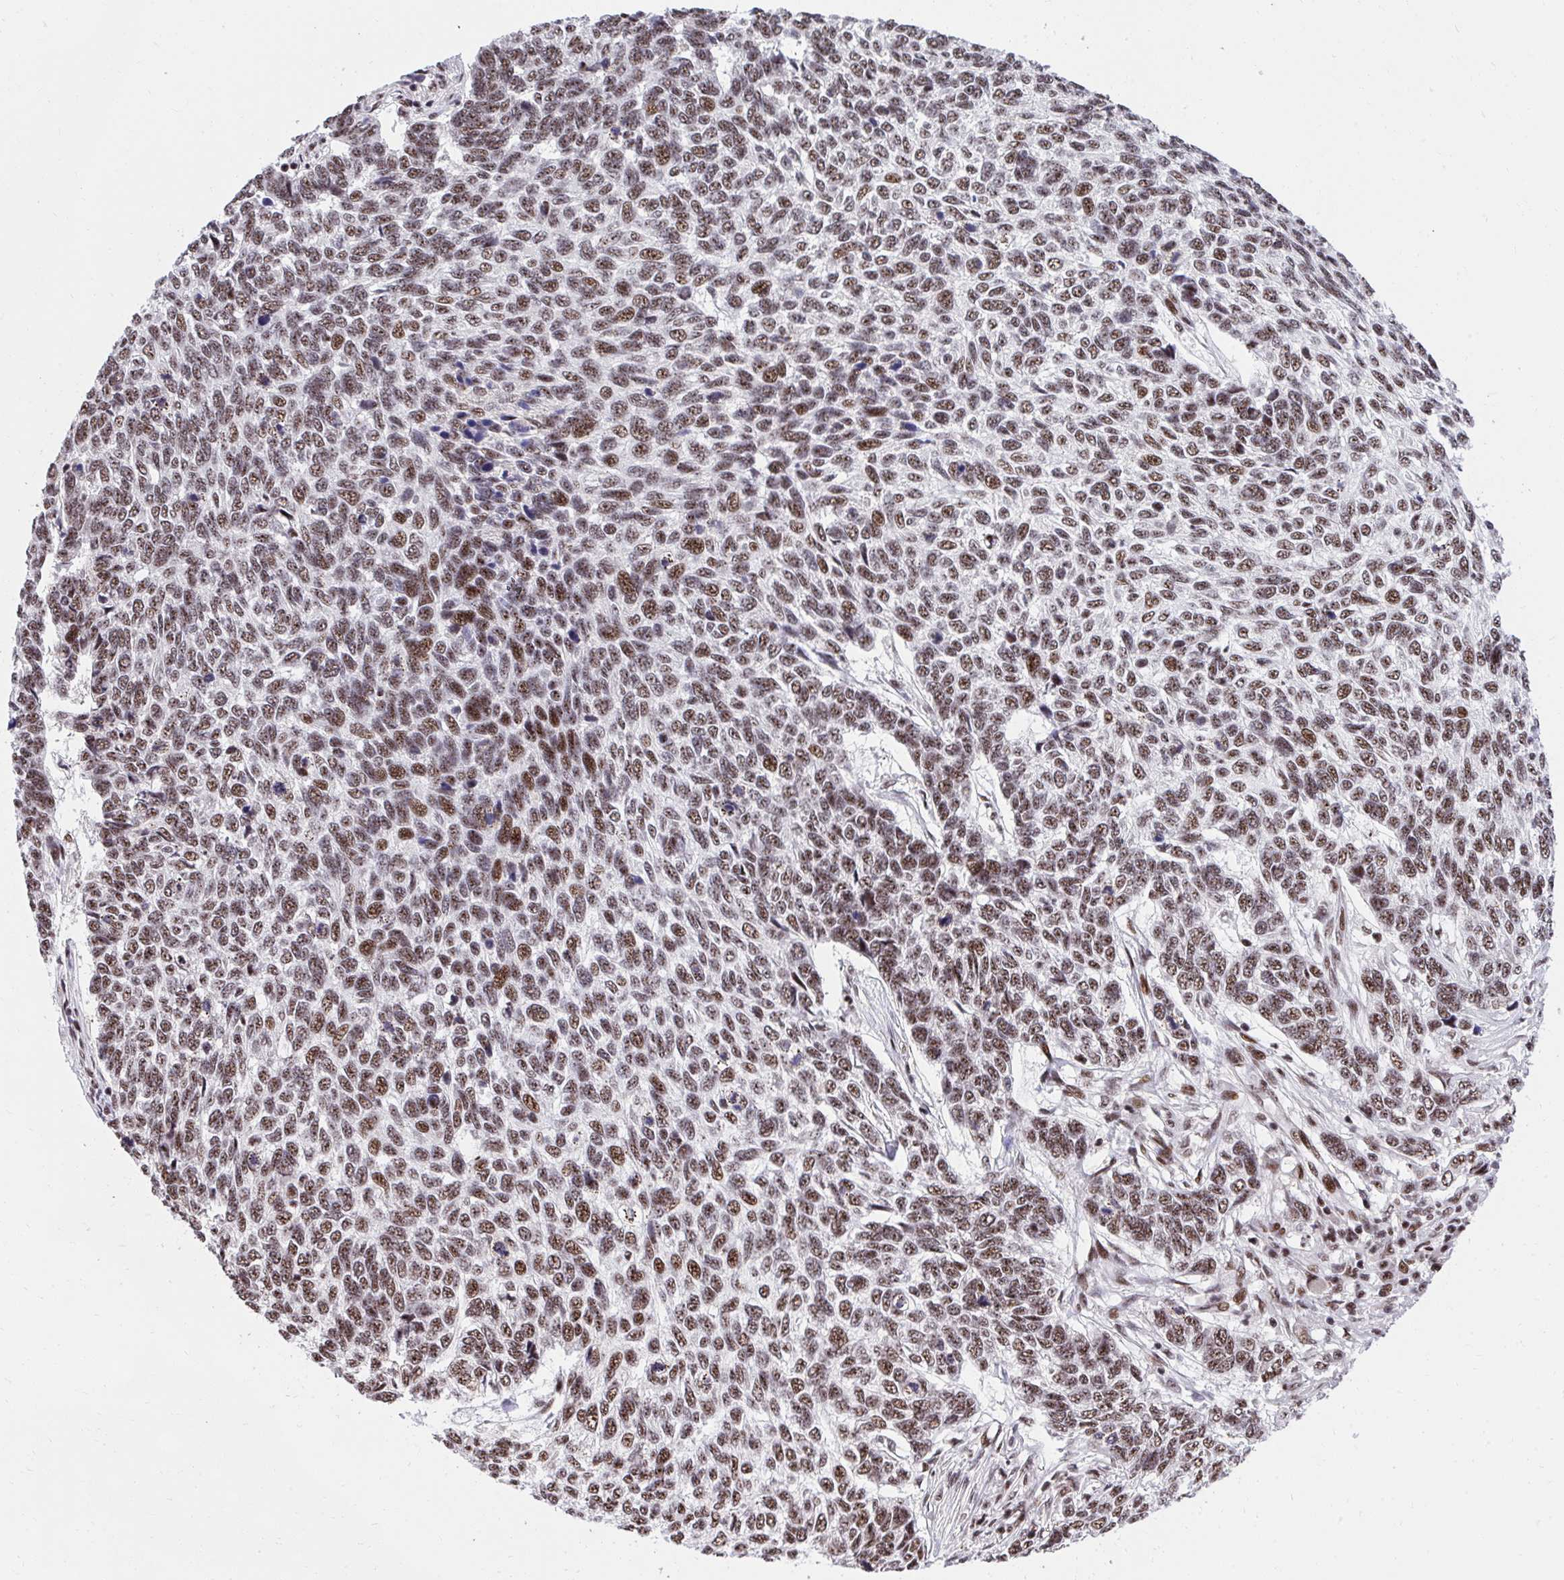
{"staining": {"intensity": "moderate", "quantity": ">75%", "location": "nuclear"}, "tissue": "skin cancer", "cell_type": "Tumor cells", "image_type": "cancer", "snomed": [{"axis": "morphology", "description": "Basal cell carcinoma"}, {"axis": "topography", "description": "Skin"}], "caption": "Tumor cells demonstrate medium levels of moderate nuclear staining in about >75% of cells in skin cancer (basal cell carcinoma).", "gene": "SYNE4", "patient": {"sex": "female", "age": 65}}